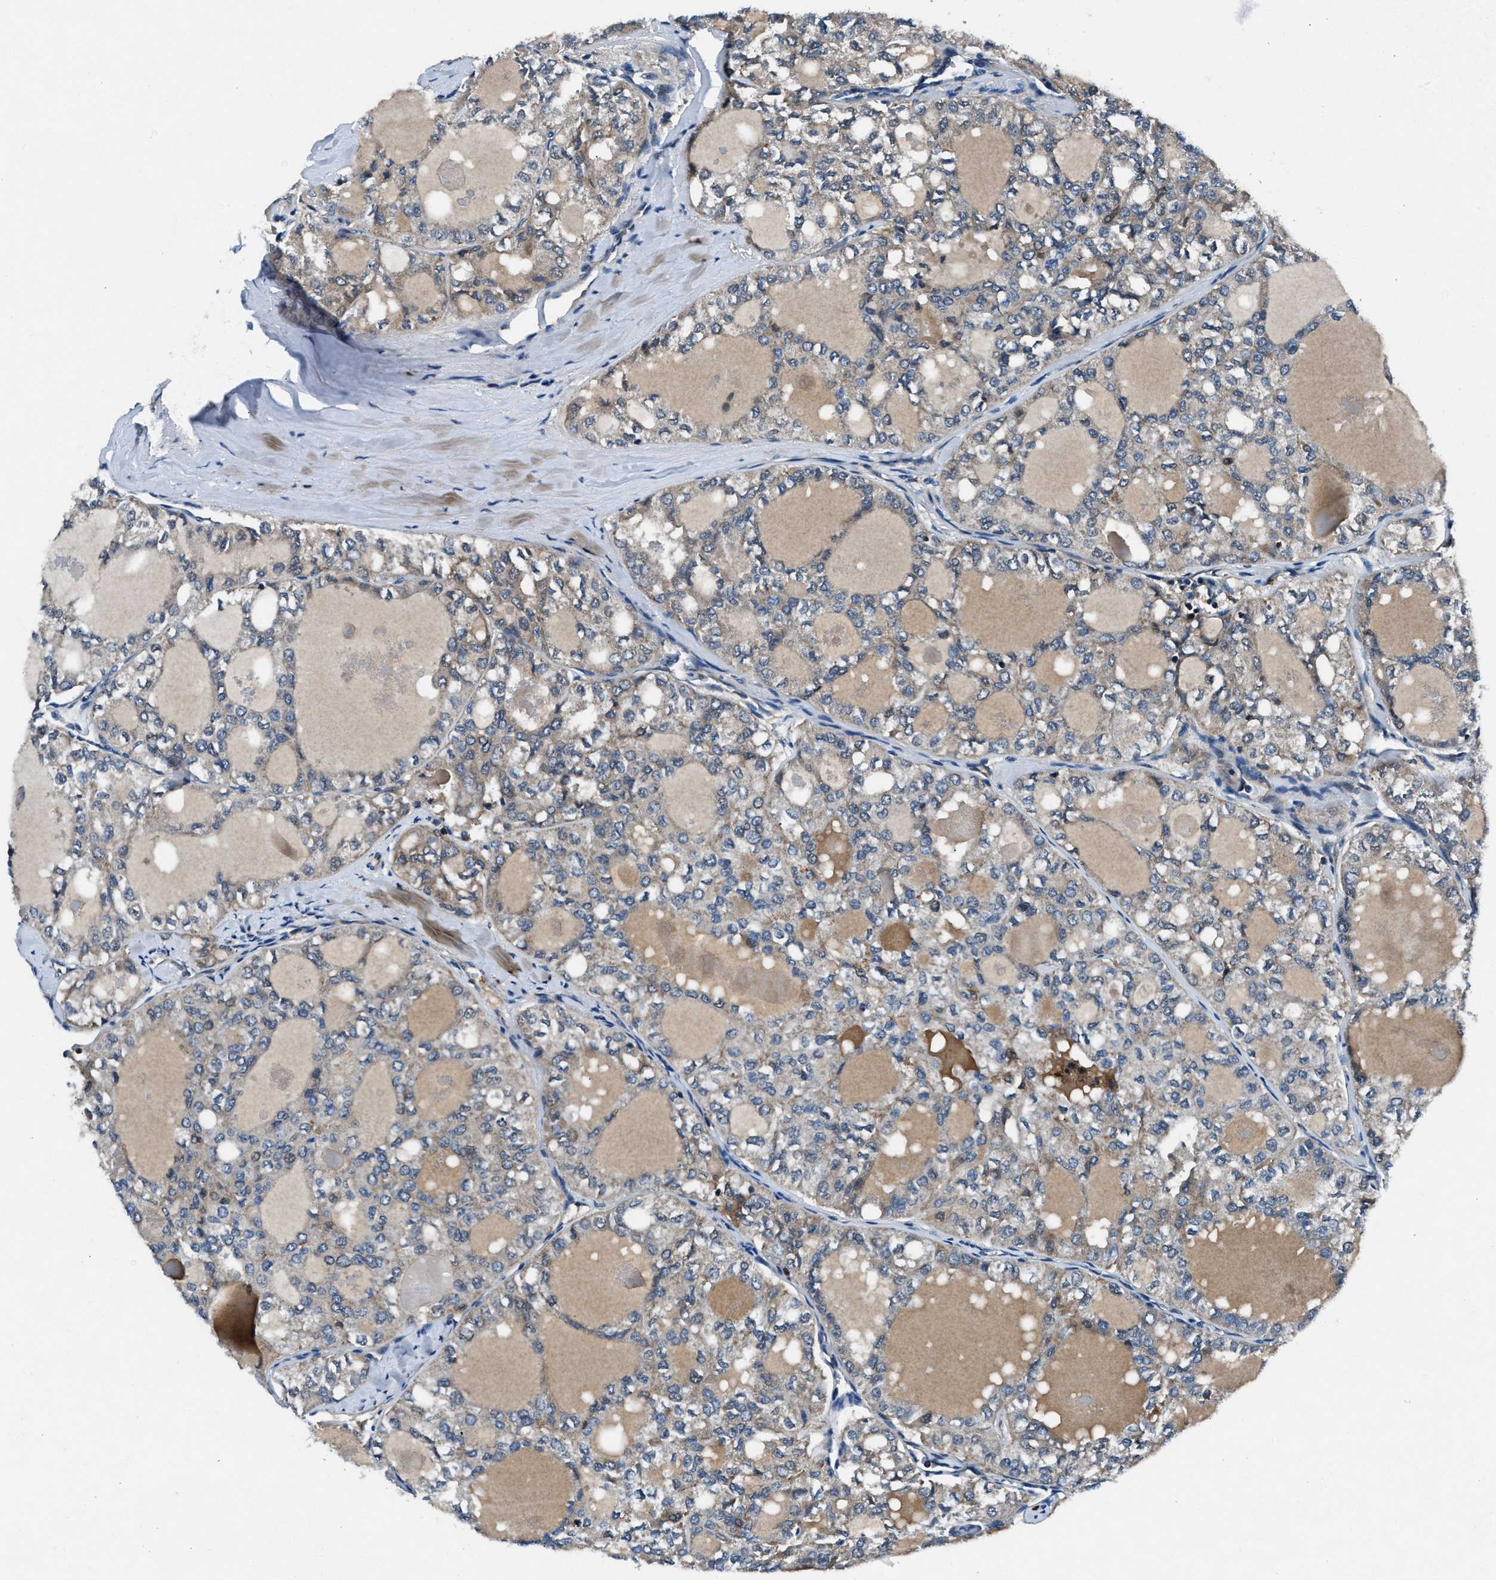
{"staining": {"intensity": "negative", "quantity": "none", "location": "none"}, "tissue": "thyroid cancer", "cell_type": "Tumor cells", "image_type": "cancer", "snomed": [{"axis": "morphology", "description": "Follicular adenoma carcinoma, NOS"}, {"axis": "topography", "description": "Thyroid gland"}], "caption": "A high-resolution image shows immunohistochemistry staining of thyroid cancer, which reveals no significant staining in tumor cells.", "gene": "FAM221A", "patient": {"sex": "male", "age": 75}}